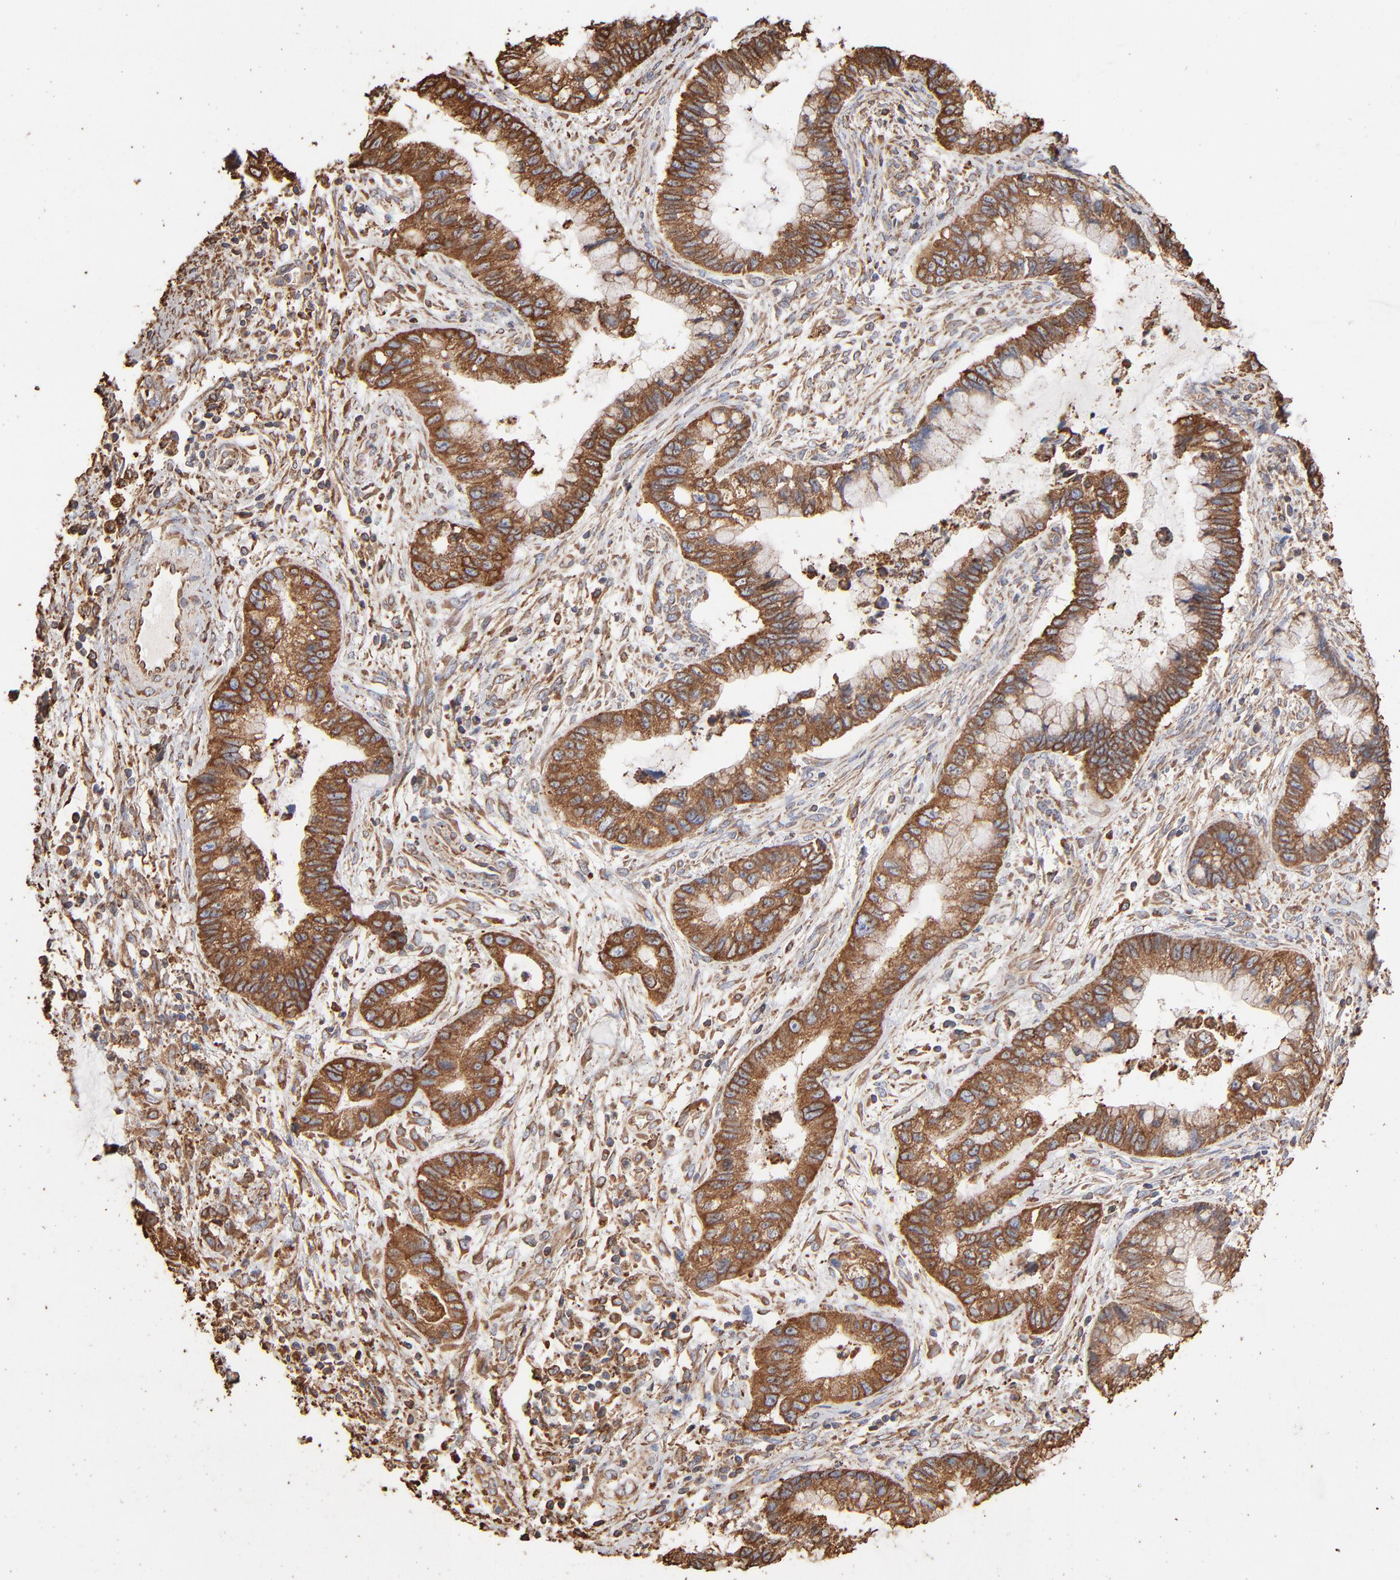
{"staining": {"intensity": "moderate", "quantity": ">75%", "location": "cytoplasmic/membranous"}, "tissue": "cervical cancer", "cell_type": "Tumor cells", "image_type": "cancer", "snomed": [{"axis": "morphology", "description": "Adenocarcinoma, NOS"}, {"axis": "topography", "description": "Cervix"}], "caption": "Protein expression analysis of cervical cancer demonstrates moderate cytoplasmic/membranous expression in approximately >75% of tumor cells.", "gene": "PDIA3", "patient": {"sex": "female", "age": 44}}